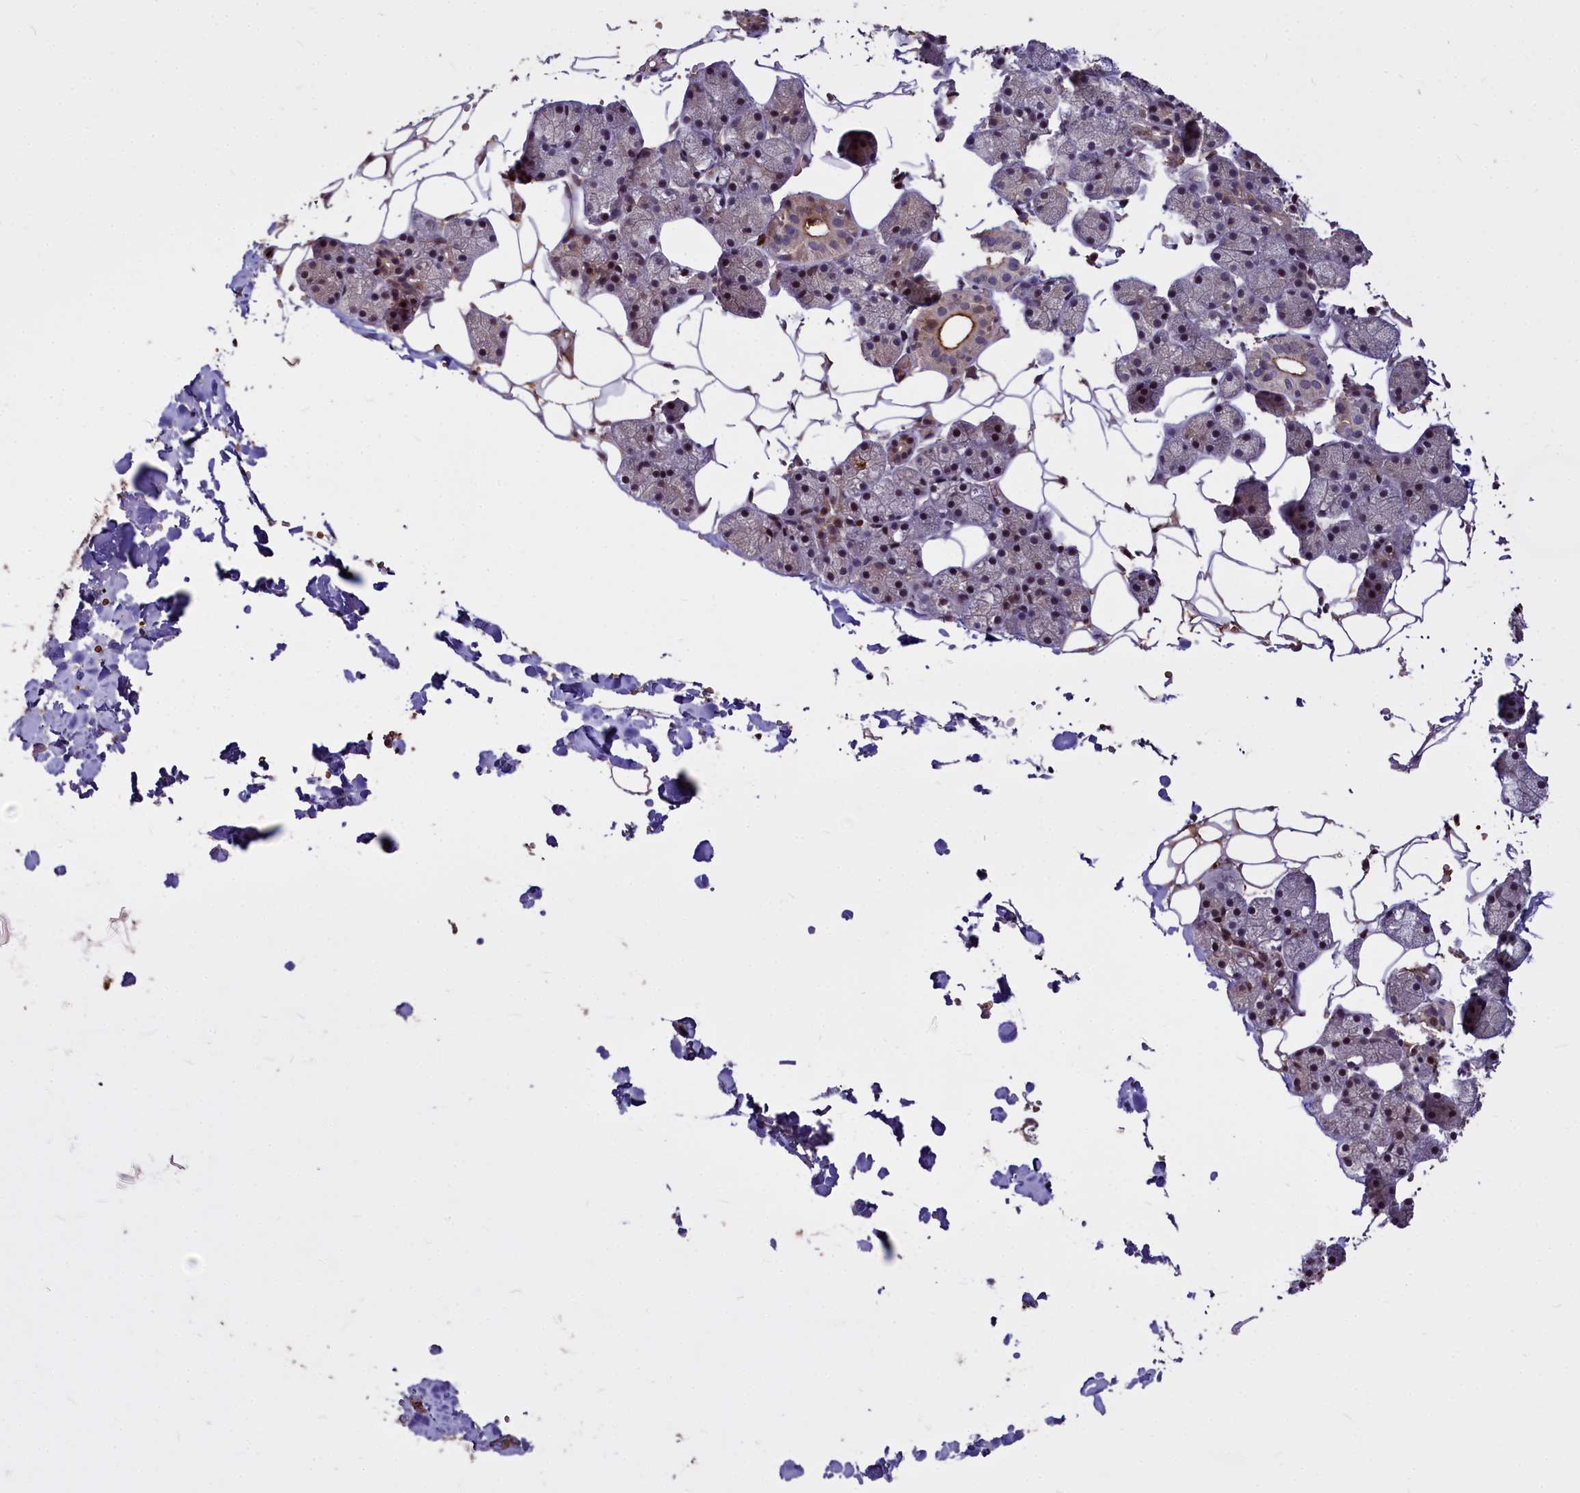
{"staining": {"intensity": "moderate", "quantity": "25%-75%", "location": "cytoplasmic/membranous,nuclear"}, "tissue": "salivary gland", "cell_type": "Glandular cells", "image_type": "normal", "snomed": [{"axis": "morphology", "description": "Normal tissue, NOS"}, {"axis": "topography", "description": "Salivary gland"}], "caption": "Immunohistochemistry staining of normal salivary gland, which shows medium levels of moderate cytoplasmic/membranous,nuclear expression in approximately 25%-75% of glandular cells indicating moderate cytoplasmic/membranous,nuclear protein staining. The staining was performed using DAB (brown) for protein detection and nuclei were counterstained in hematoxylin (blue).", "gene": "ATG101", "patient": {"sex": "female", "age": 33}}